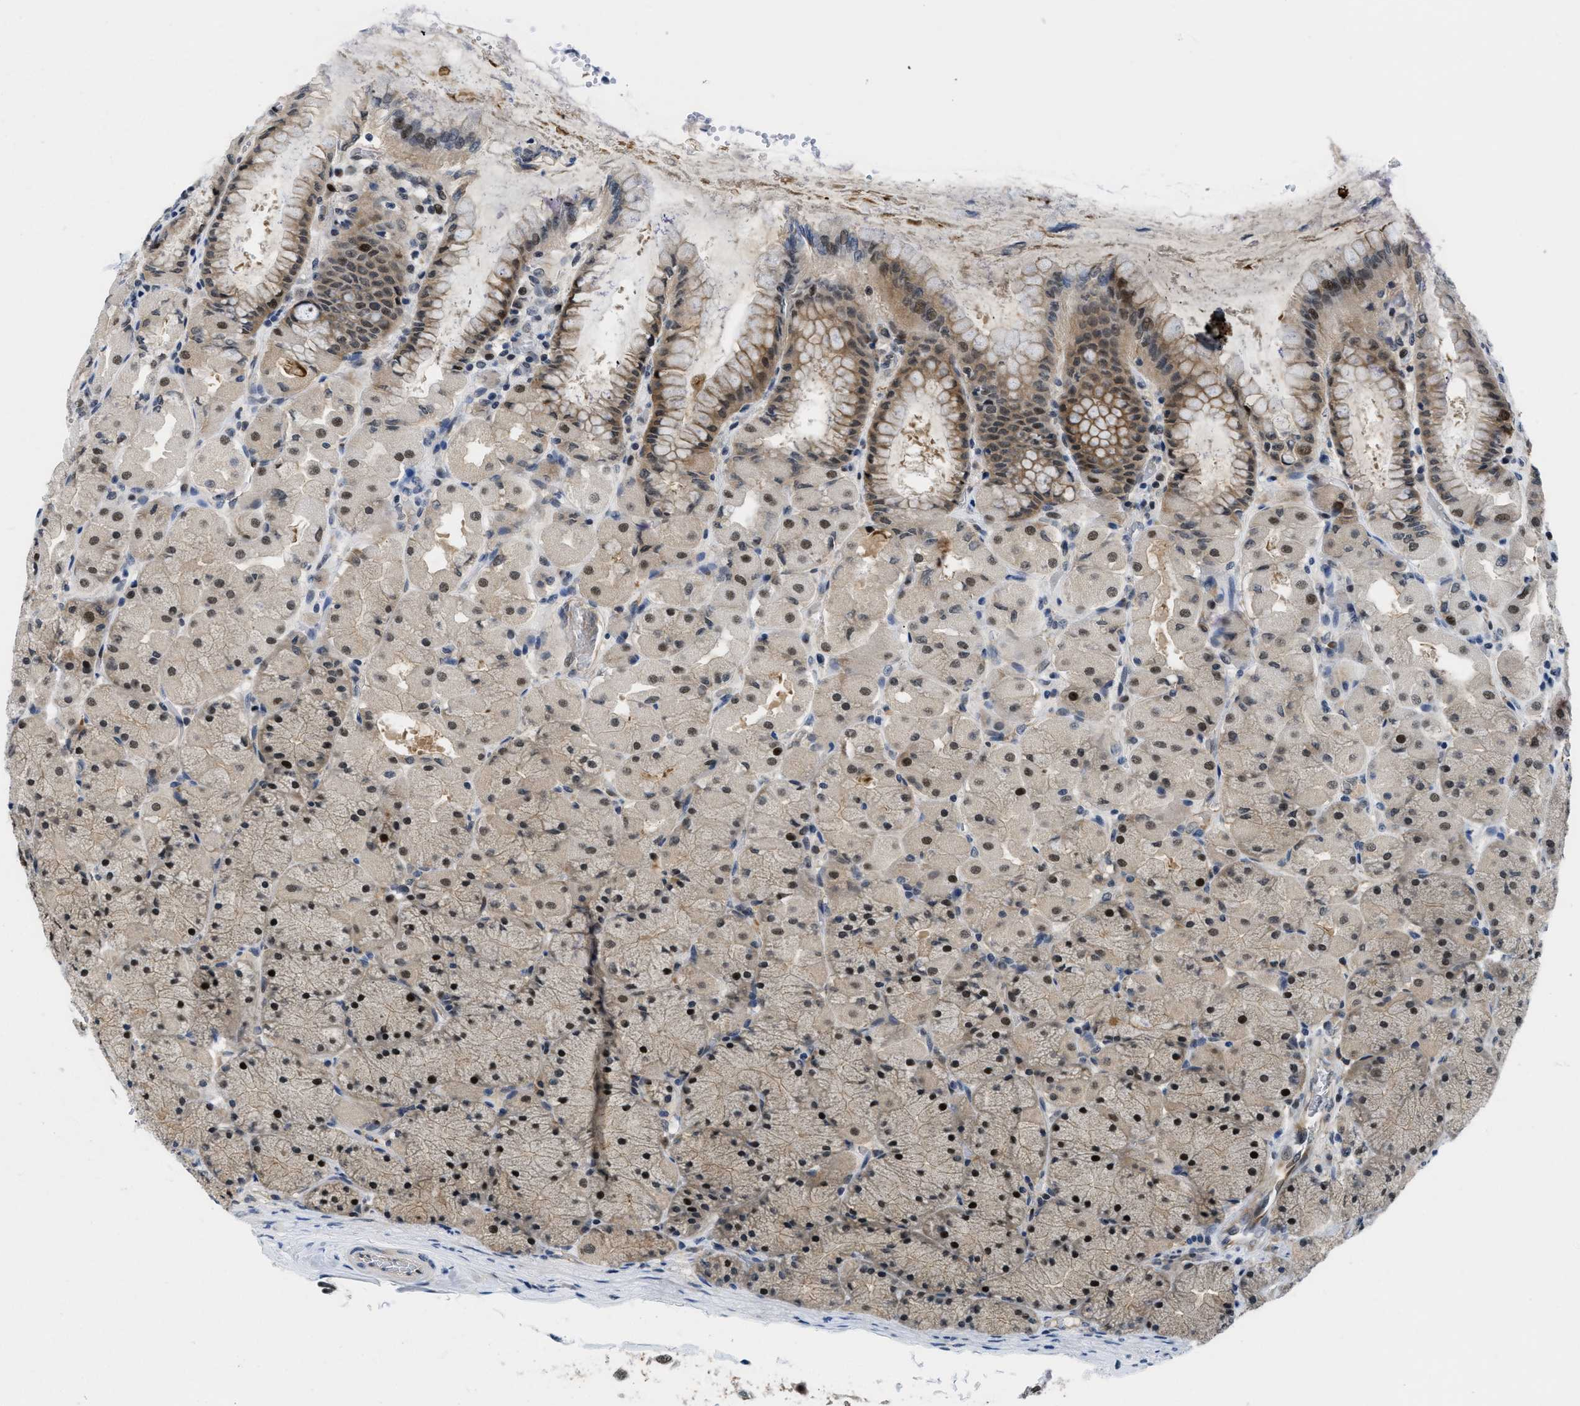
{"staining": {"intensity": "strong", "quantity": ">75%", "location": "cytoplasmic/membranous,nuclear"}, "tissue": "stomach", "cell_type": "Glandular cells", "image_type": "normal", "snomed": [{"axis": "morphology", "description": "Normal tissue, NOS"}, {"axis": "topography", "description": "Stomach, upper"}], "caption": "This image exhibits immunohistochemistry staining of benign human stomach, with high strong cytoplasmic/membranous,nuclear staining in about >75% of glandular cells.", "gene": "SLC29A2", "patient": {"sex": "female", "age": 56}}